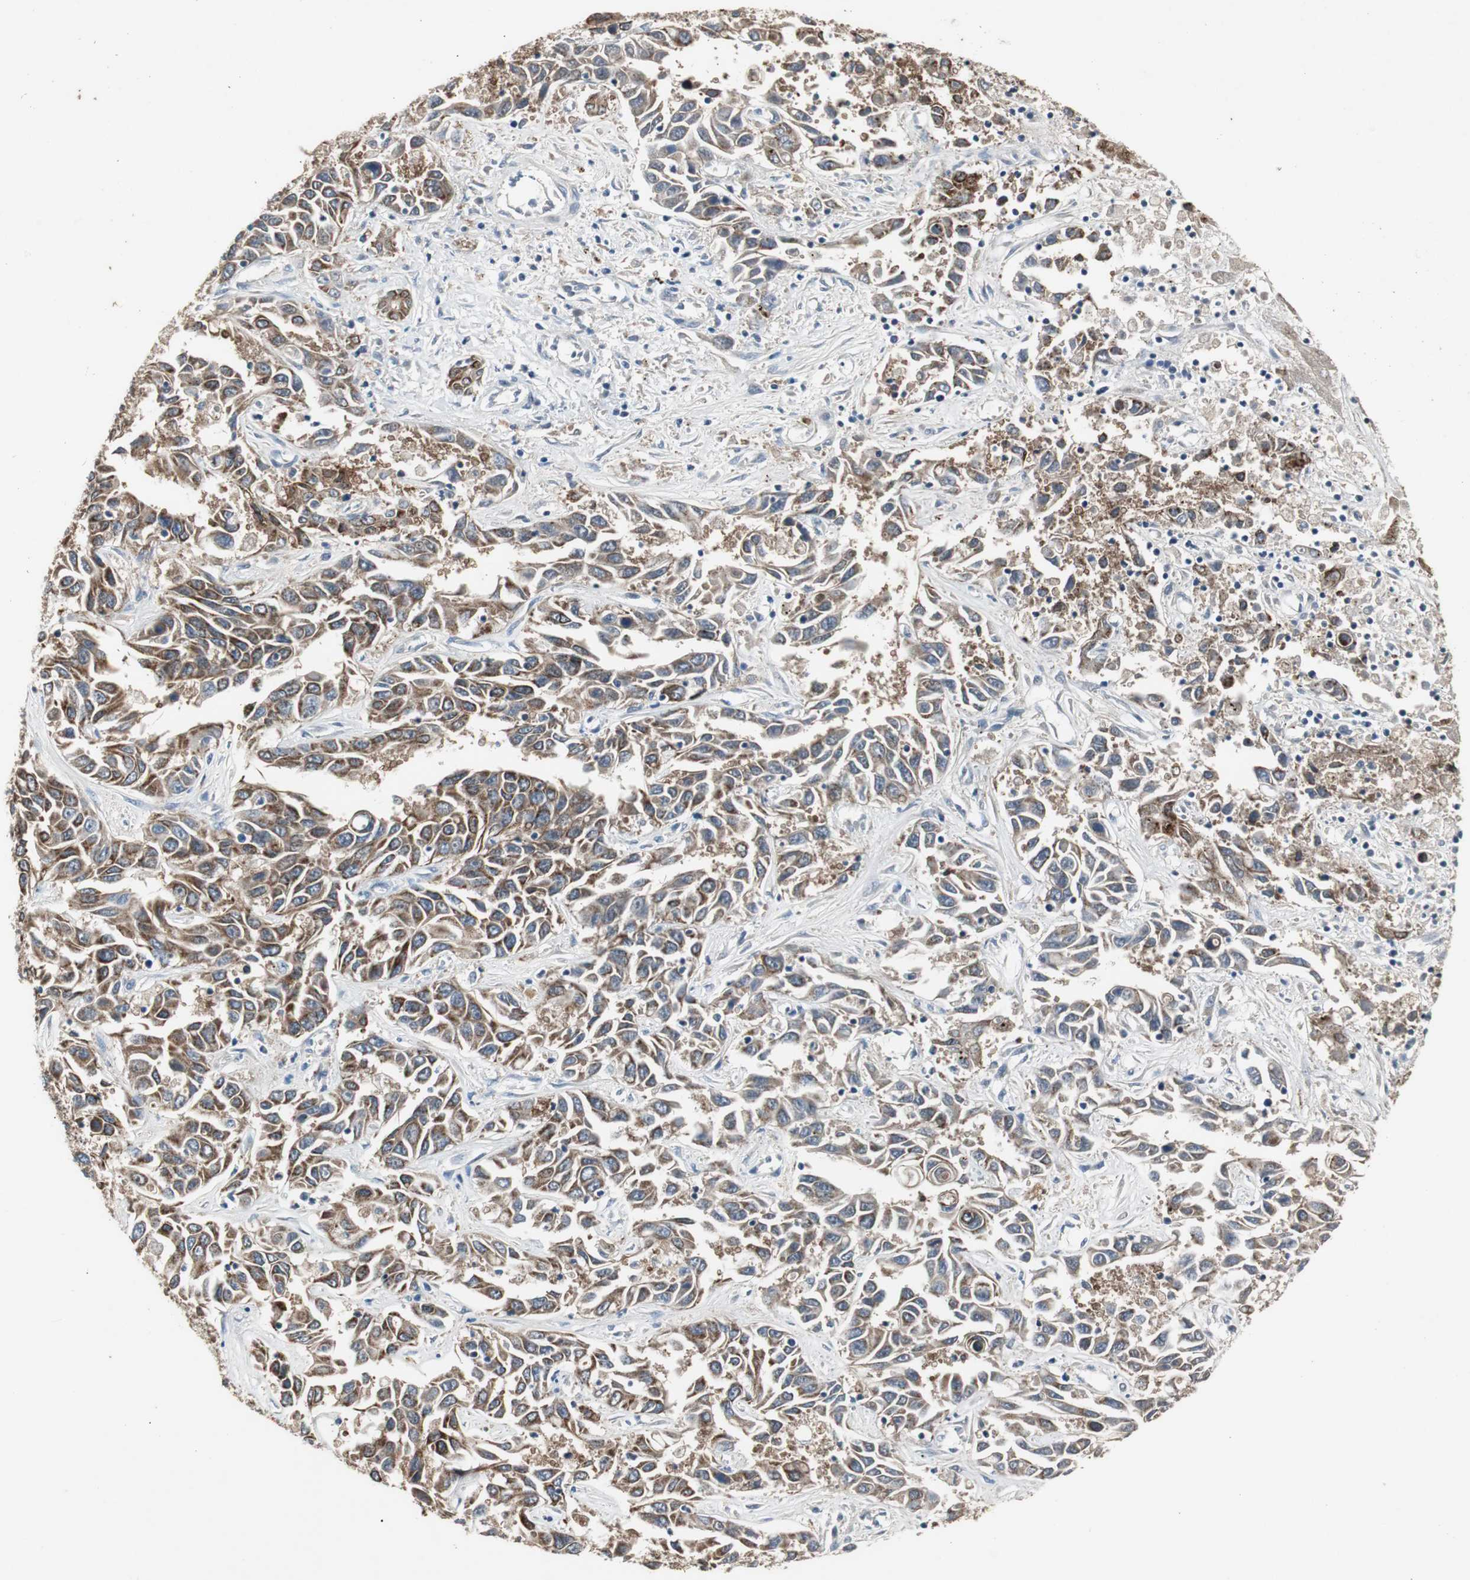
{"staining": {"intensity": "moderate", "quantity": ">75%", "location": "cytoplasmic/membranous"}, "tissue": "liver cancer", "cell_type": "Tumor cells", "image_type": "cancer", "snomed": [{"axis": "morphology", "description": "Cholangiocarcinoma"}, {"axis": "topography", "description": "Liver"}], "caption": "Immunohistochemical staining of human cholangiocarcinoma (liver) displays medium levels of moderate cytoplasmic/membranous protein positivity in about >75% of tumor cells.", "gene": "PTPRN2", "patient": {"sex": "female", "age": 52}}